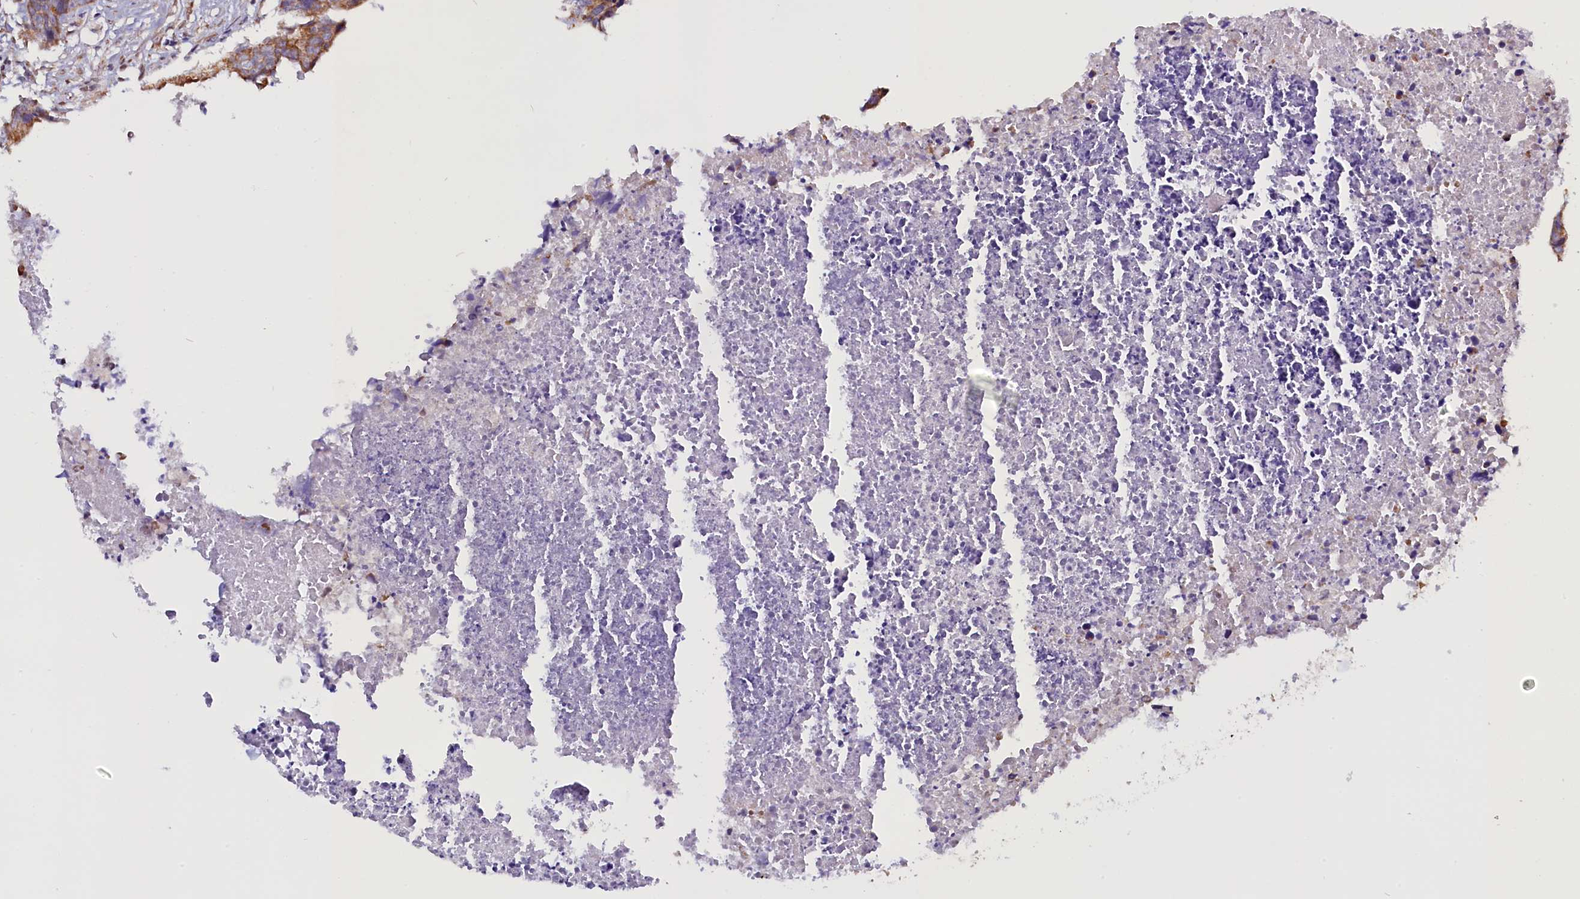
{"staining": {"intensity": "moderate", "quantity": ">75%", "location": "cytoplasmic/membranous"}, "tissue": "colorectal cancer", "cell_type": "Tumor cells", "image_type": "cancer", "snomed": [{"axis": "morphology", "description": "Adenocarcinoma, NOS"}, {"axis": "topography", "description": "Colon"}], "caption": "Immunohistochemical staining of colorectal cancer (adenocarcinoma) reveals medium levels of moderate cytoplasmic/membranous expression in about >75% of tumor cells.", "gene": "UACA", "patient": {"sex": "female", "age": 57}}